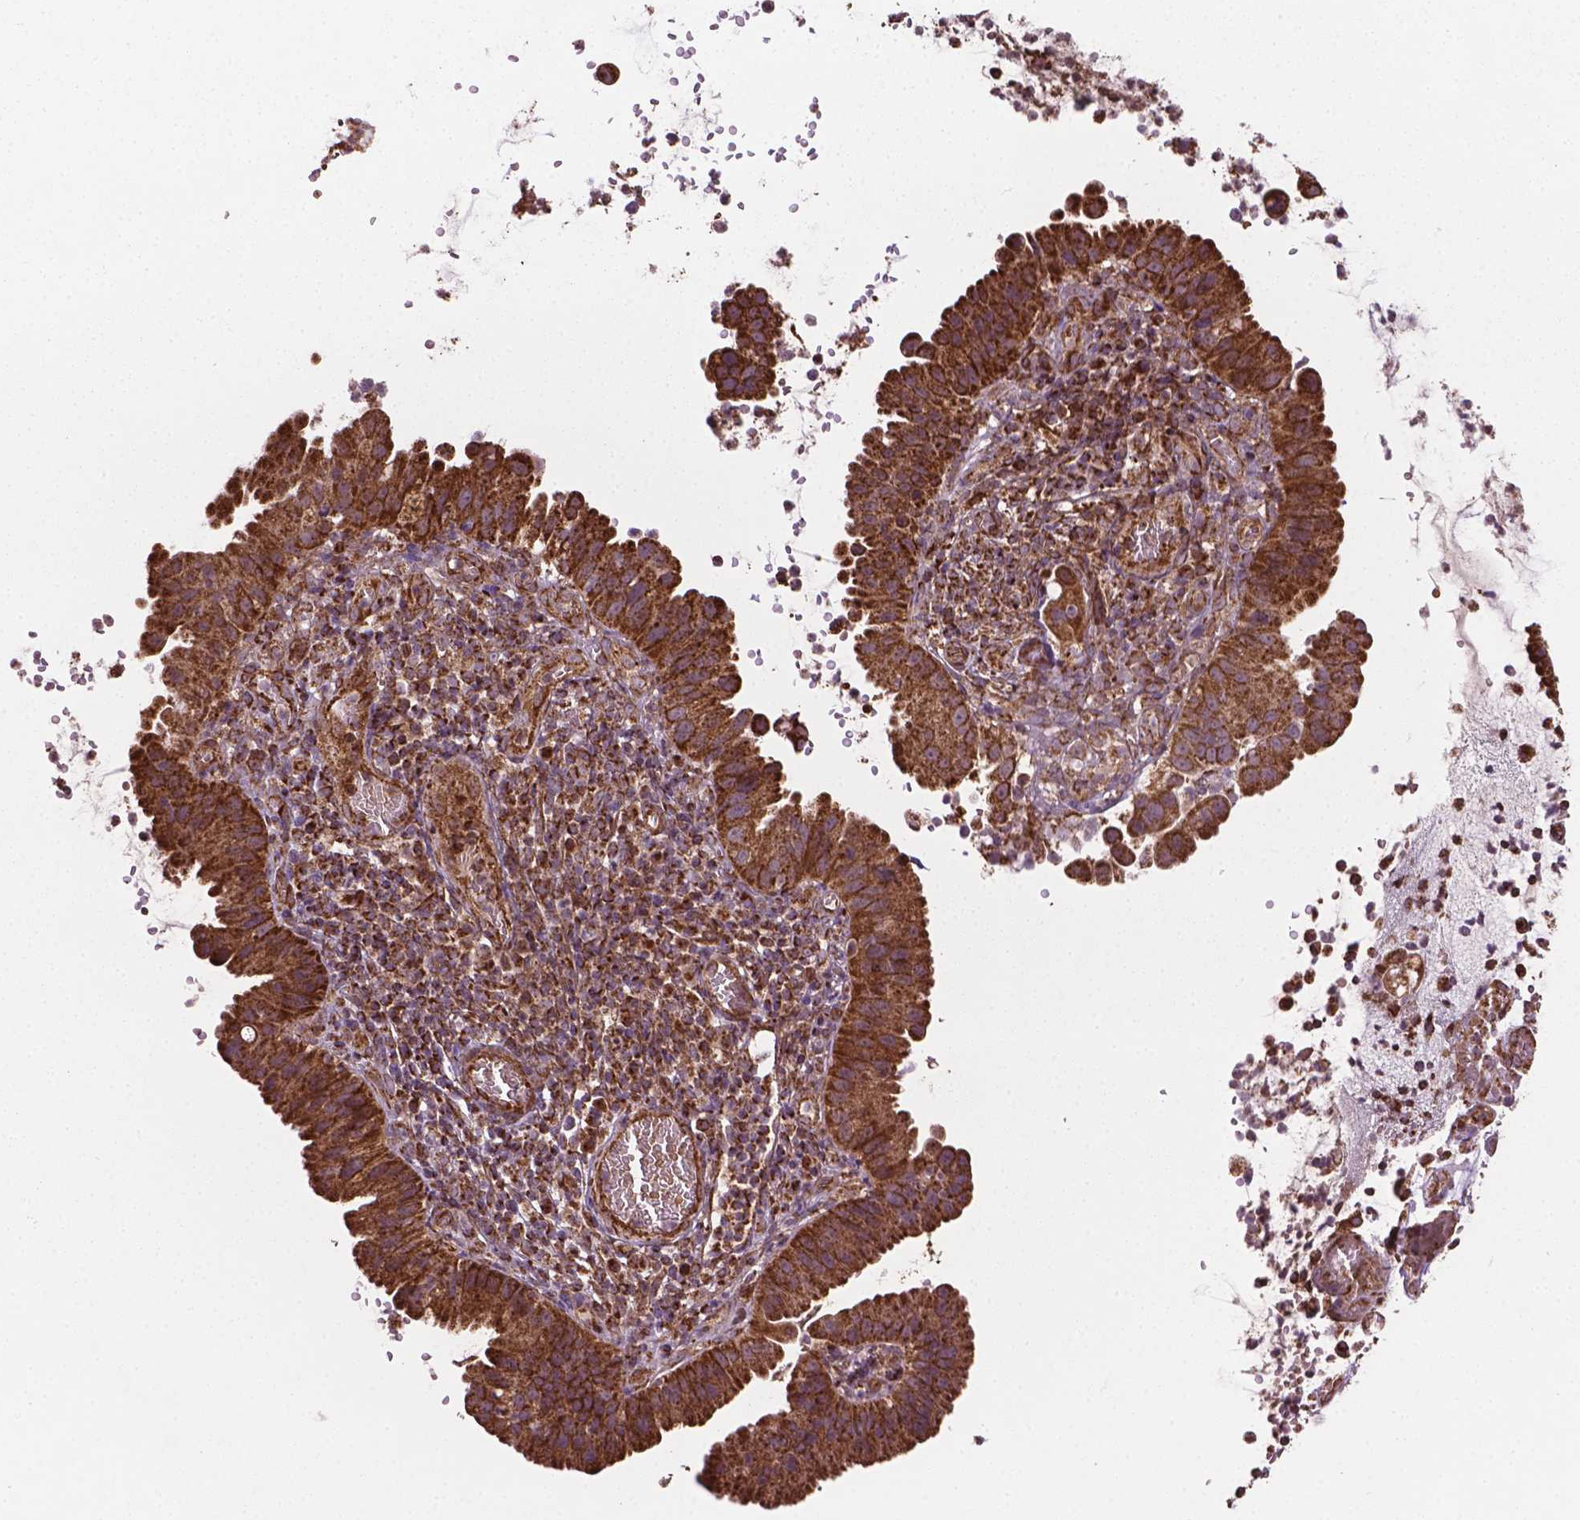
{"staining": {"intensity": "strong", "quantity": ">75%", "location": "cytoplasmic/membranous"}, "tissue": "cervical cancer", "cell_type": "Tumor cells", "image_type": "cancer", "snomed": [{"axis": "morphology", "description": "Adenocarcinoma, NOS"}, {"axis": "topography", "description": "Cervix"}], "caption": "A histopathology image of human adenocarcinoma (cervical) stained for a protein reveals strong cytoplasmic/membranous brown staining in tumor cells. (brown staining indicates protein expression, while blue staining denotes nuclei).", "gene": "HS3ST3A1", "patient": {"sex": "female", "age": 34}}